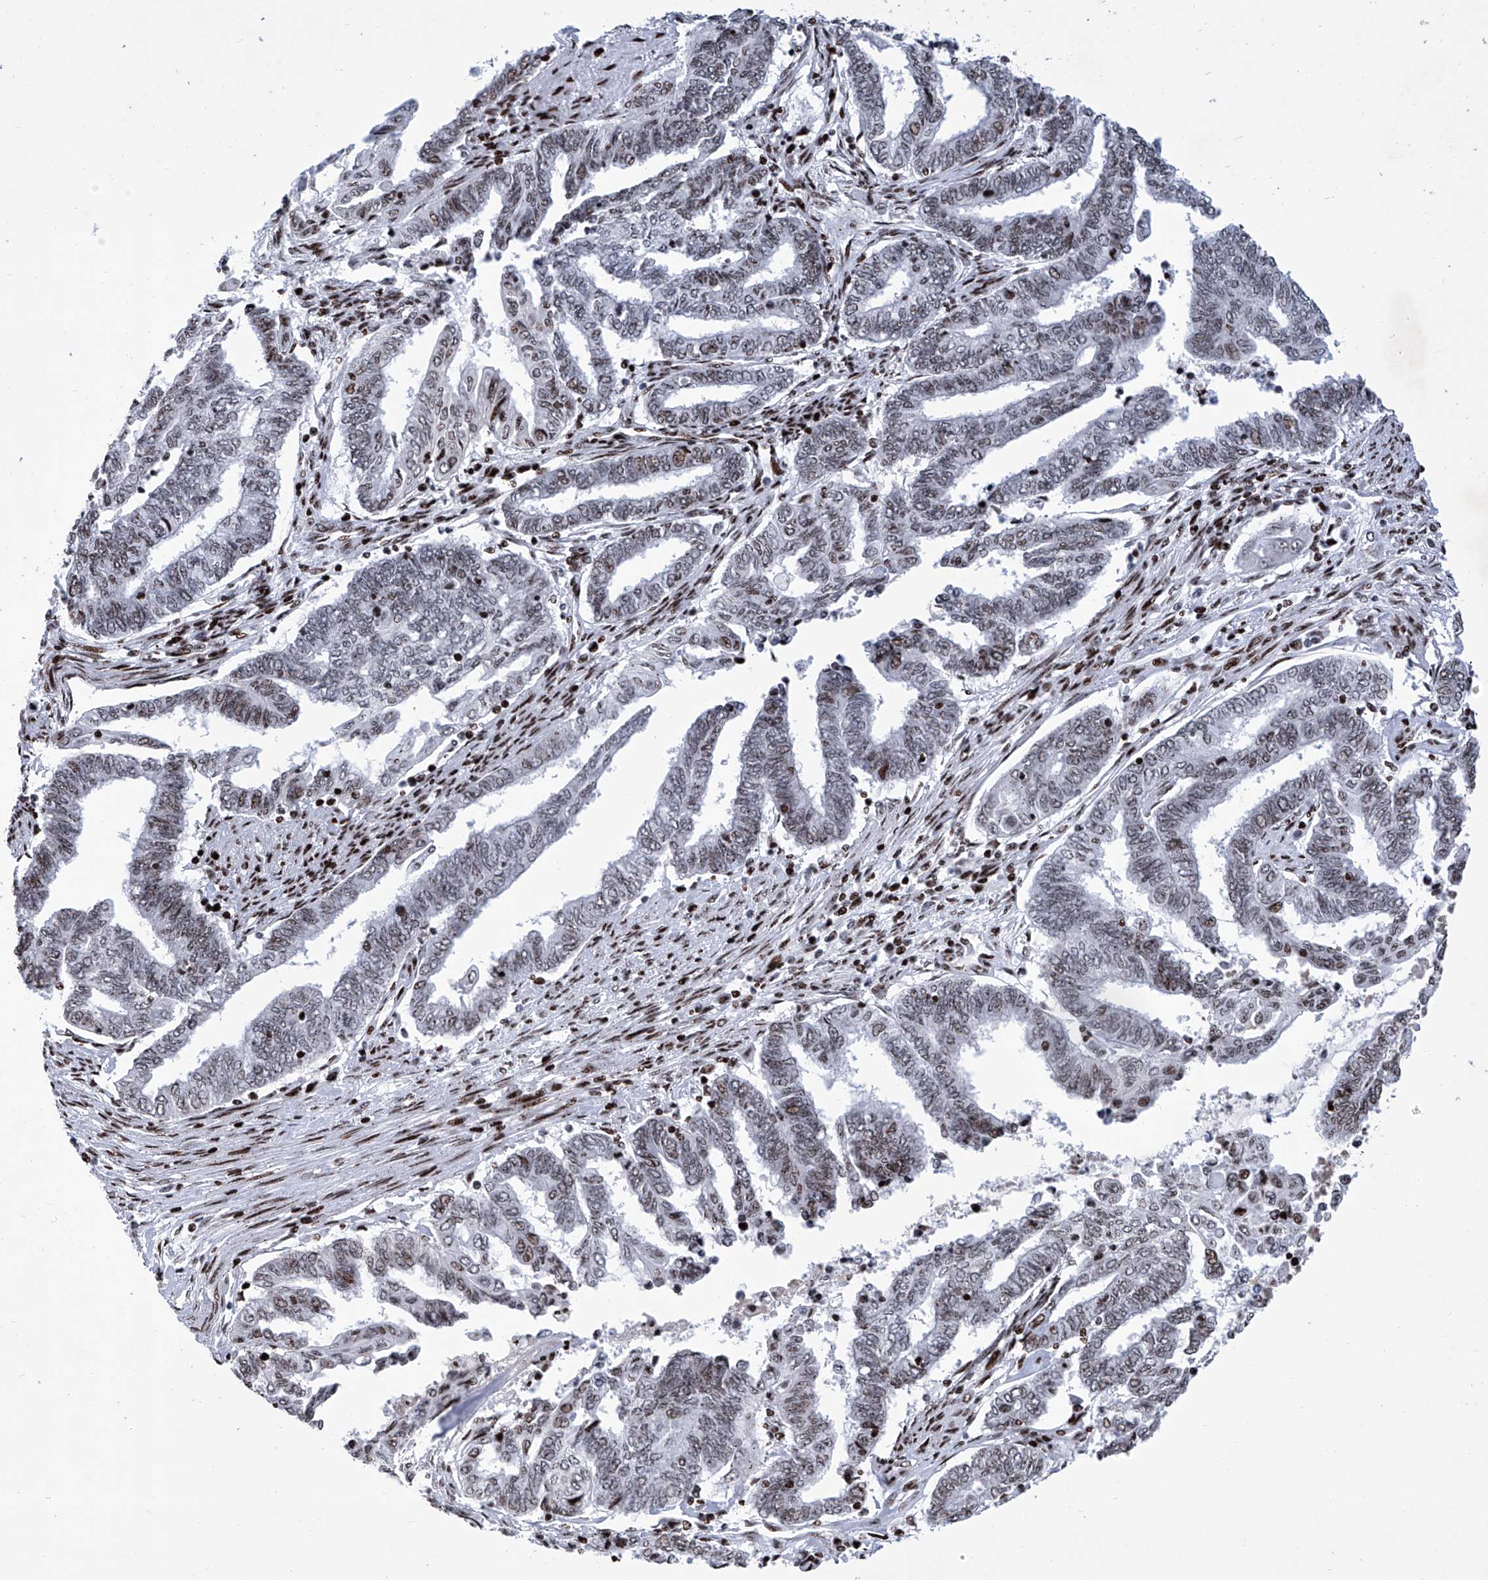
{"staining": {"intensity": "moderate", "quantity": "25%-75%", "location": "nuclear"}, "tissue": "endometrial cancer", "cell_type": "Tumor cells", "image_type": "cancer", "snomed": [{"axis": "morphology", "description": "Adenocarcinoma, NOS"}, {"axis": "topography", "description": "Uterus"}, {"axis": "topography", "description": "Endometrium"}], "caption": "DAB immunohistochemical staining of endometrial adenocarcinoma reveals moderate nuclear protein staining in approximately 25%-75% of tumor cells.", "gene": "HEY2", "patient": {"sex": "female", "age": 70}}